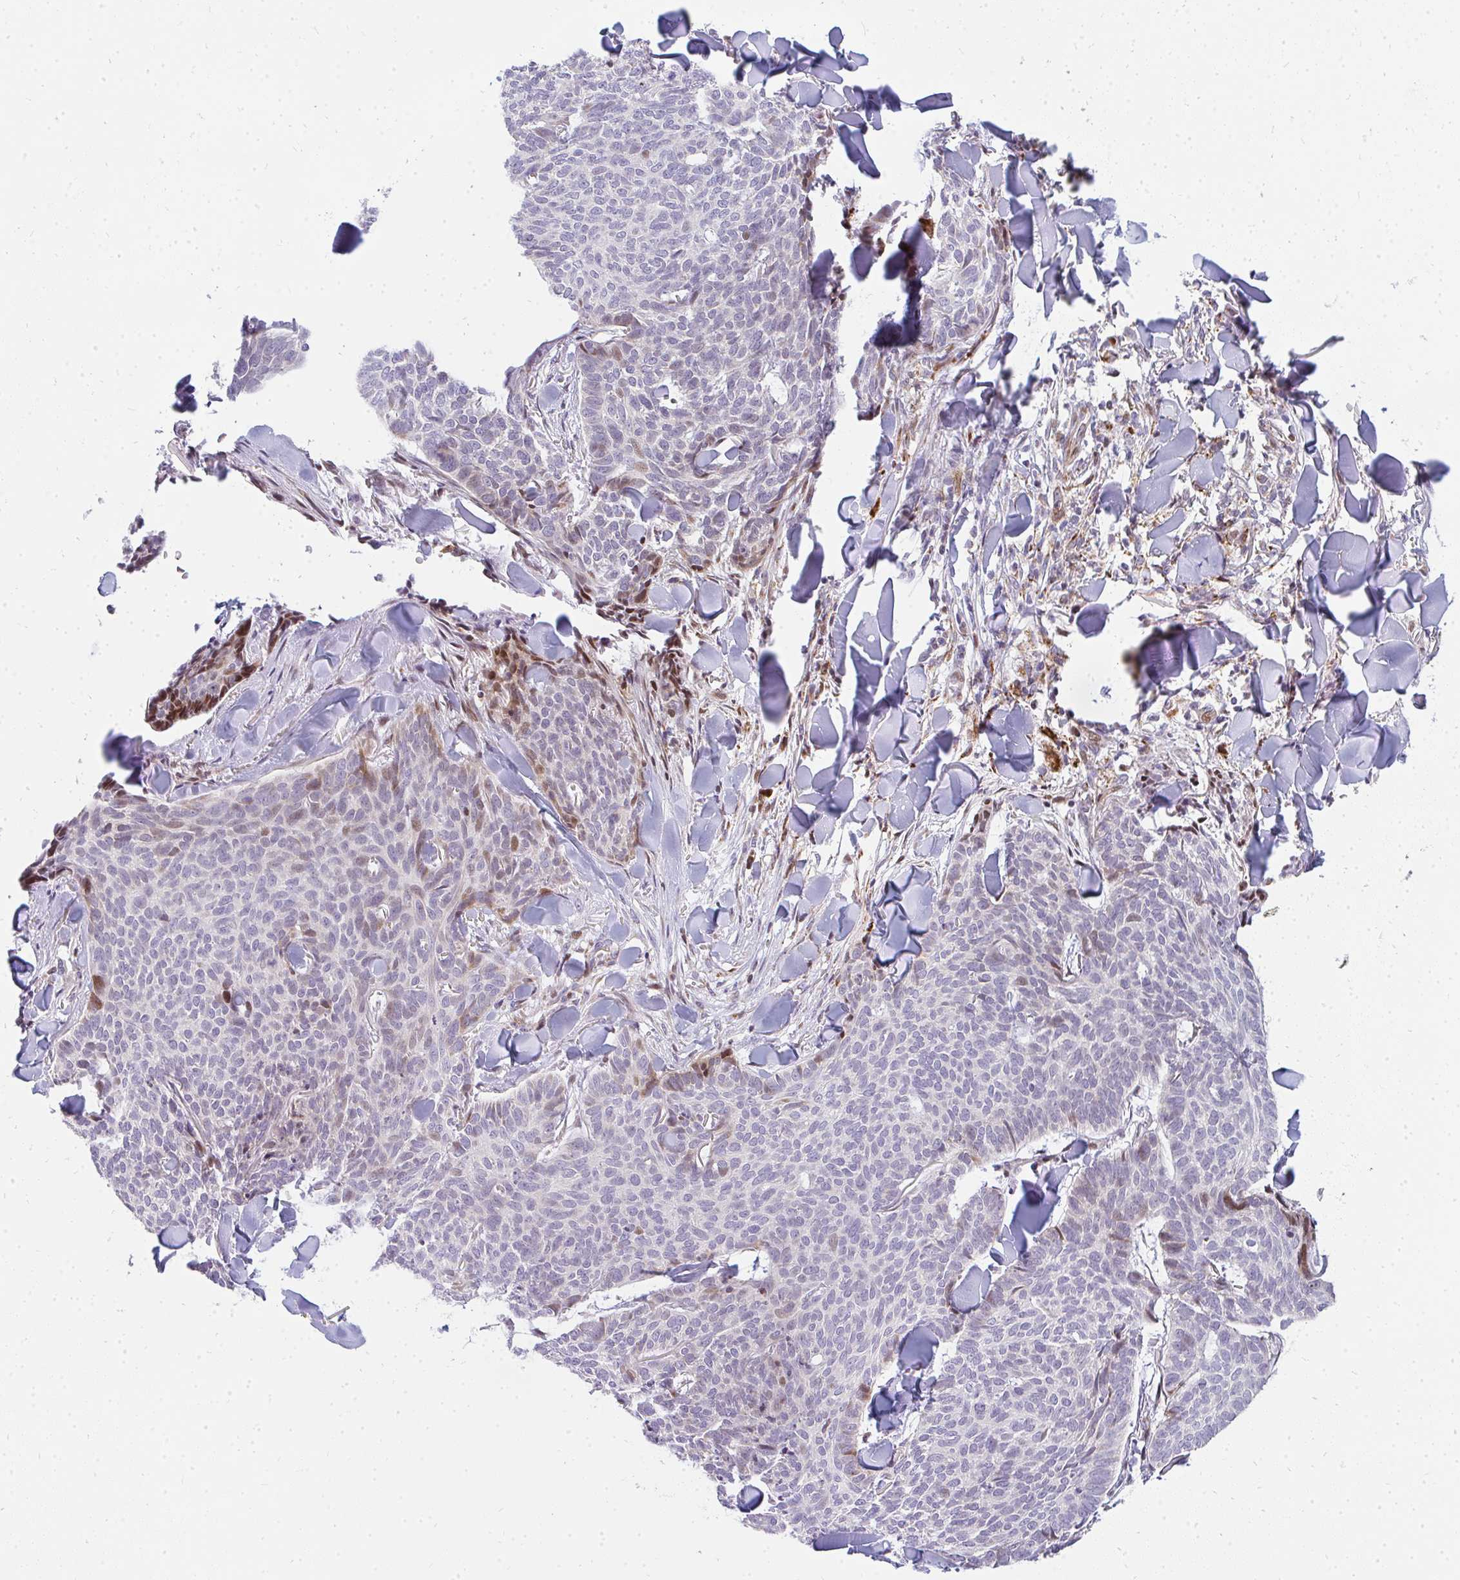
{"staining": {"intensity": "strong", "quantity": "<25%", "location": "nuclear"}, "tissue": "skin cancer", "cell_type": "Tumor cells", "image_type": "cancer", "snomed": [{"axis": "morphology", "description": "Normal tissue, NOS"}, {"axis": "morphology", "description": "Basal cell carcinoma"}, {"axis": "topography", "description": "Skin"}], "caption": "Immunohistochemical staining of human basal cell carcinoma (skin) demonstrates medium levels of strong nuclear positivity in about <25% of tumor cells.", "gene": "PLA2G5", "patient": {"sex": "male", "age": 50}}